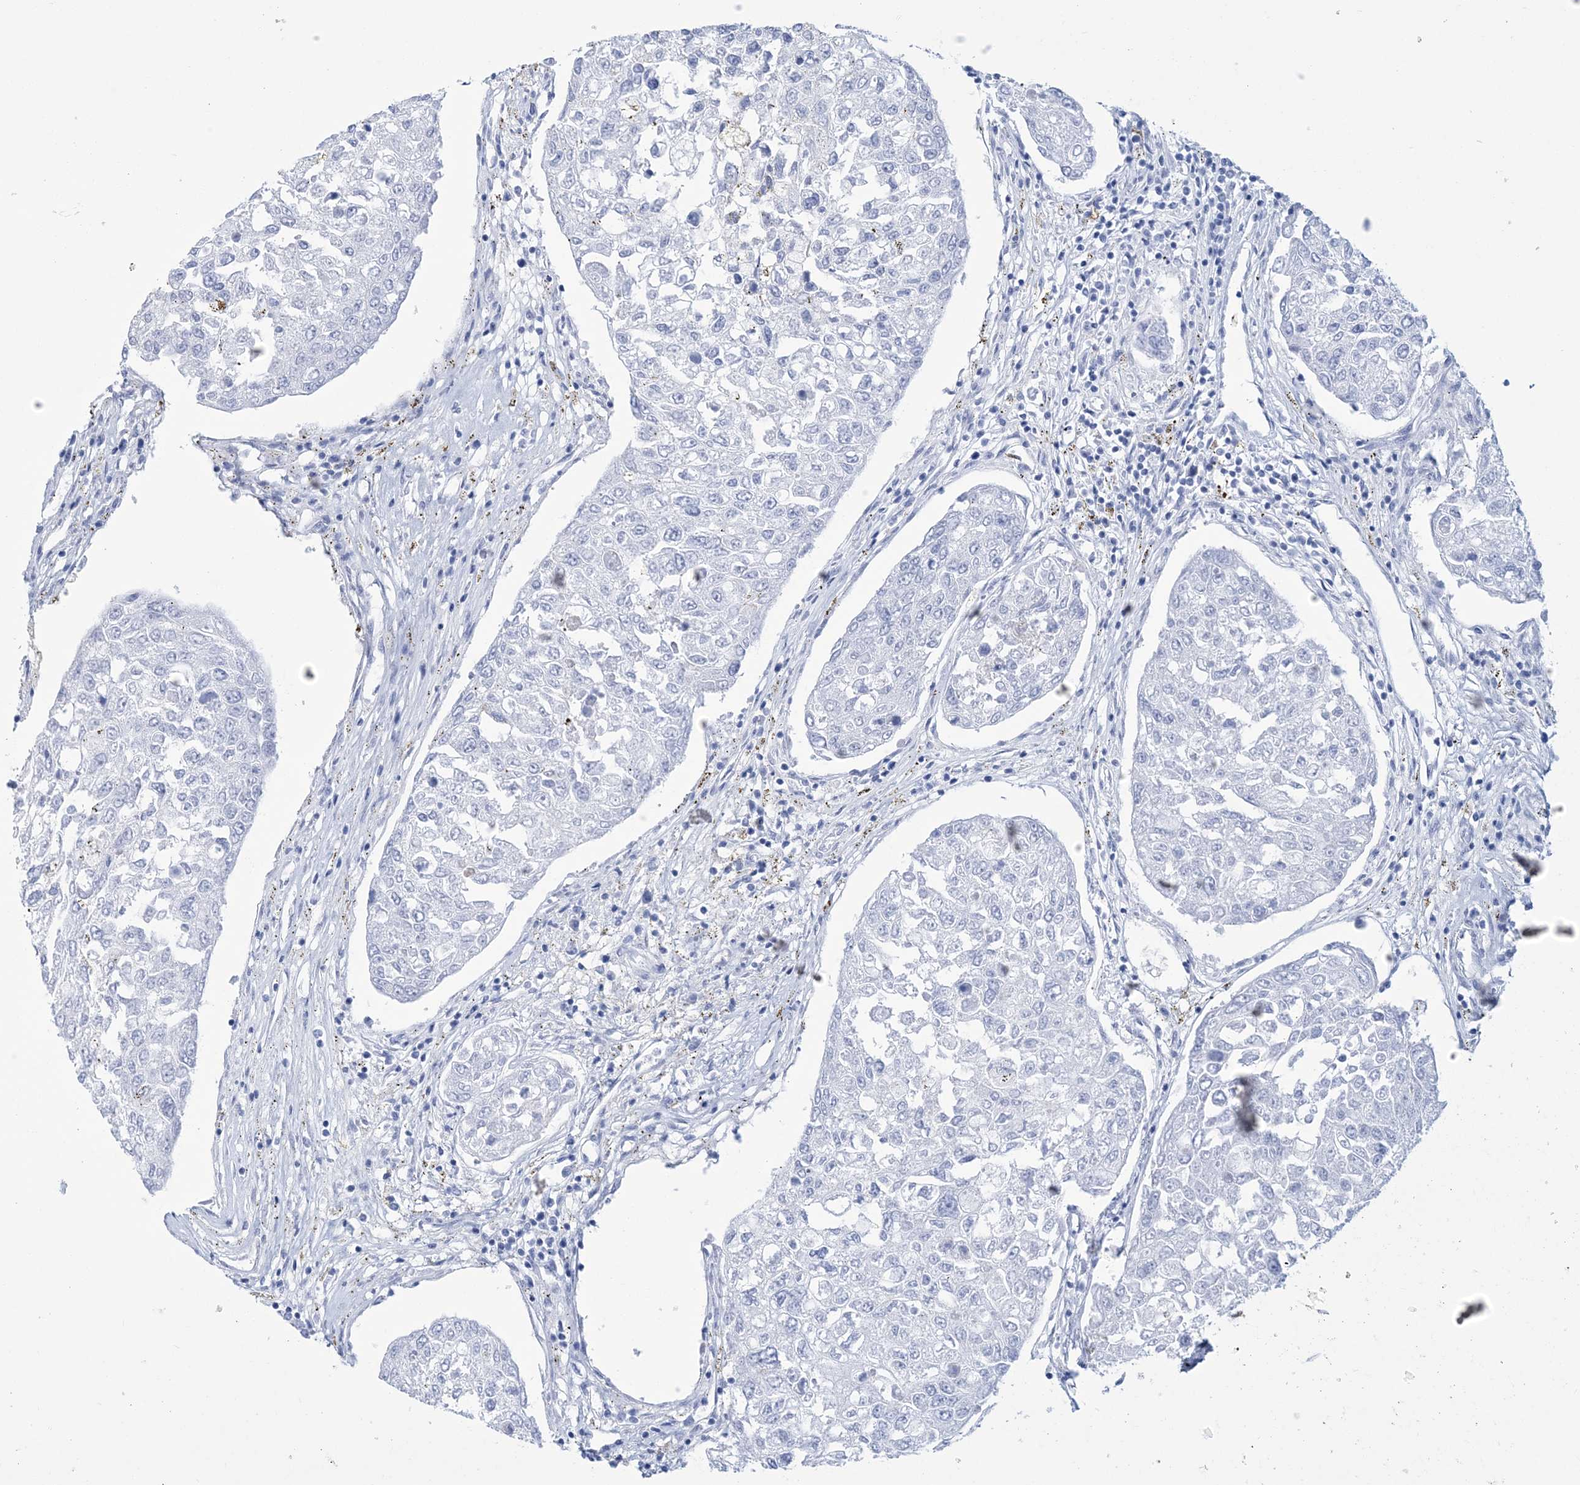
{"staining": {"intensity": "negative", "quantity": "none", "location": "none"}, "tissue": "urothelial cancer", "cell_type": "Tumor cells", "image_type": "cancer", "snomed": [{"axis": "morphology", "description": "Urothelial carcinoma, High grade"}, {"axis": "topography", "description": "Lymph node"}, {"axis": "topography", "description": "Urinary bladder"}], "caption": "Tumor cells are negative for brown protein staining in urothelial carcinoma (high-grade).", "gene": "DPCD", "patient": {"sex": "male", "age": 51}}